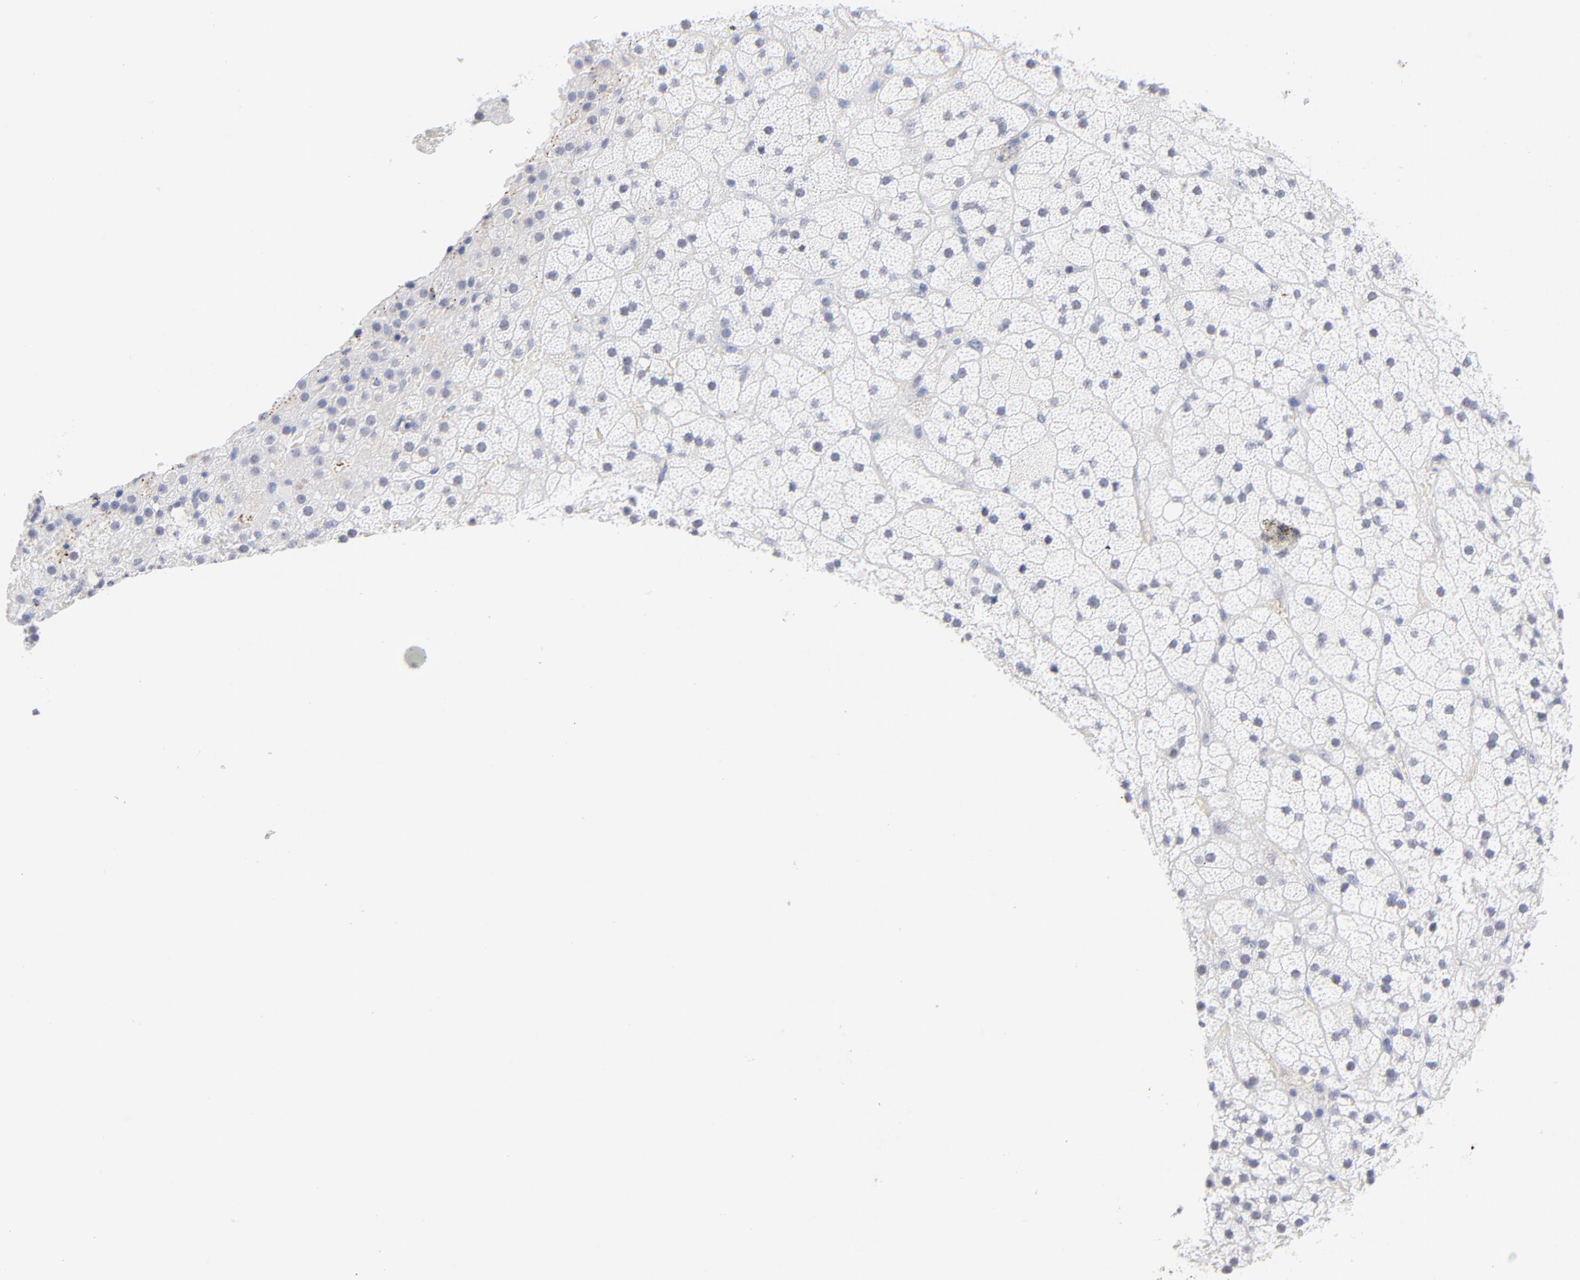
{"staining": {"intensity": "negative", "quantity": "none", "location": "none"}, "tissue": "adrenal gland", "cell_type": "Glandular cells", "image_type": "normal", "snomed": [{"axis": "morphology", "description": "Normal tissue, NOS"}, {"axis": "topography", "description": "Adrenal gland"}], "caption": "This micrograph is of benign adrenal gland stained with immunohistochemistry to label a protein in brown with the nuclei are counter-stained blue. There is no positivity in glandular cells.", "gene": "KHNYN", "patient": {"sex": "male", "age": 35}}